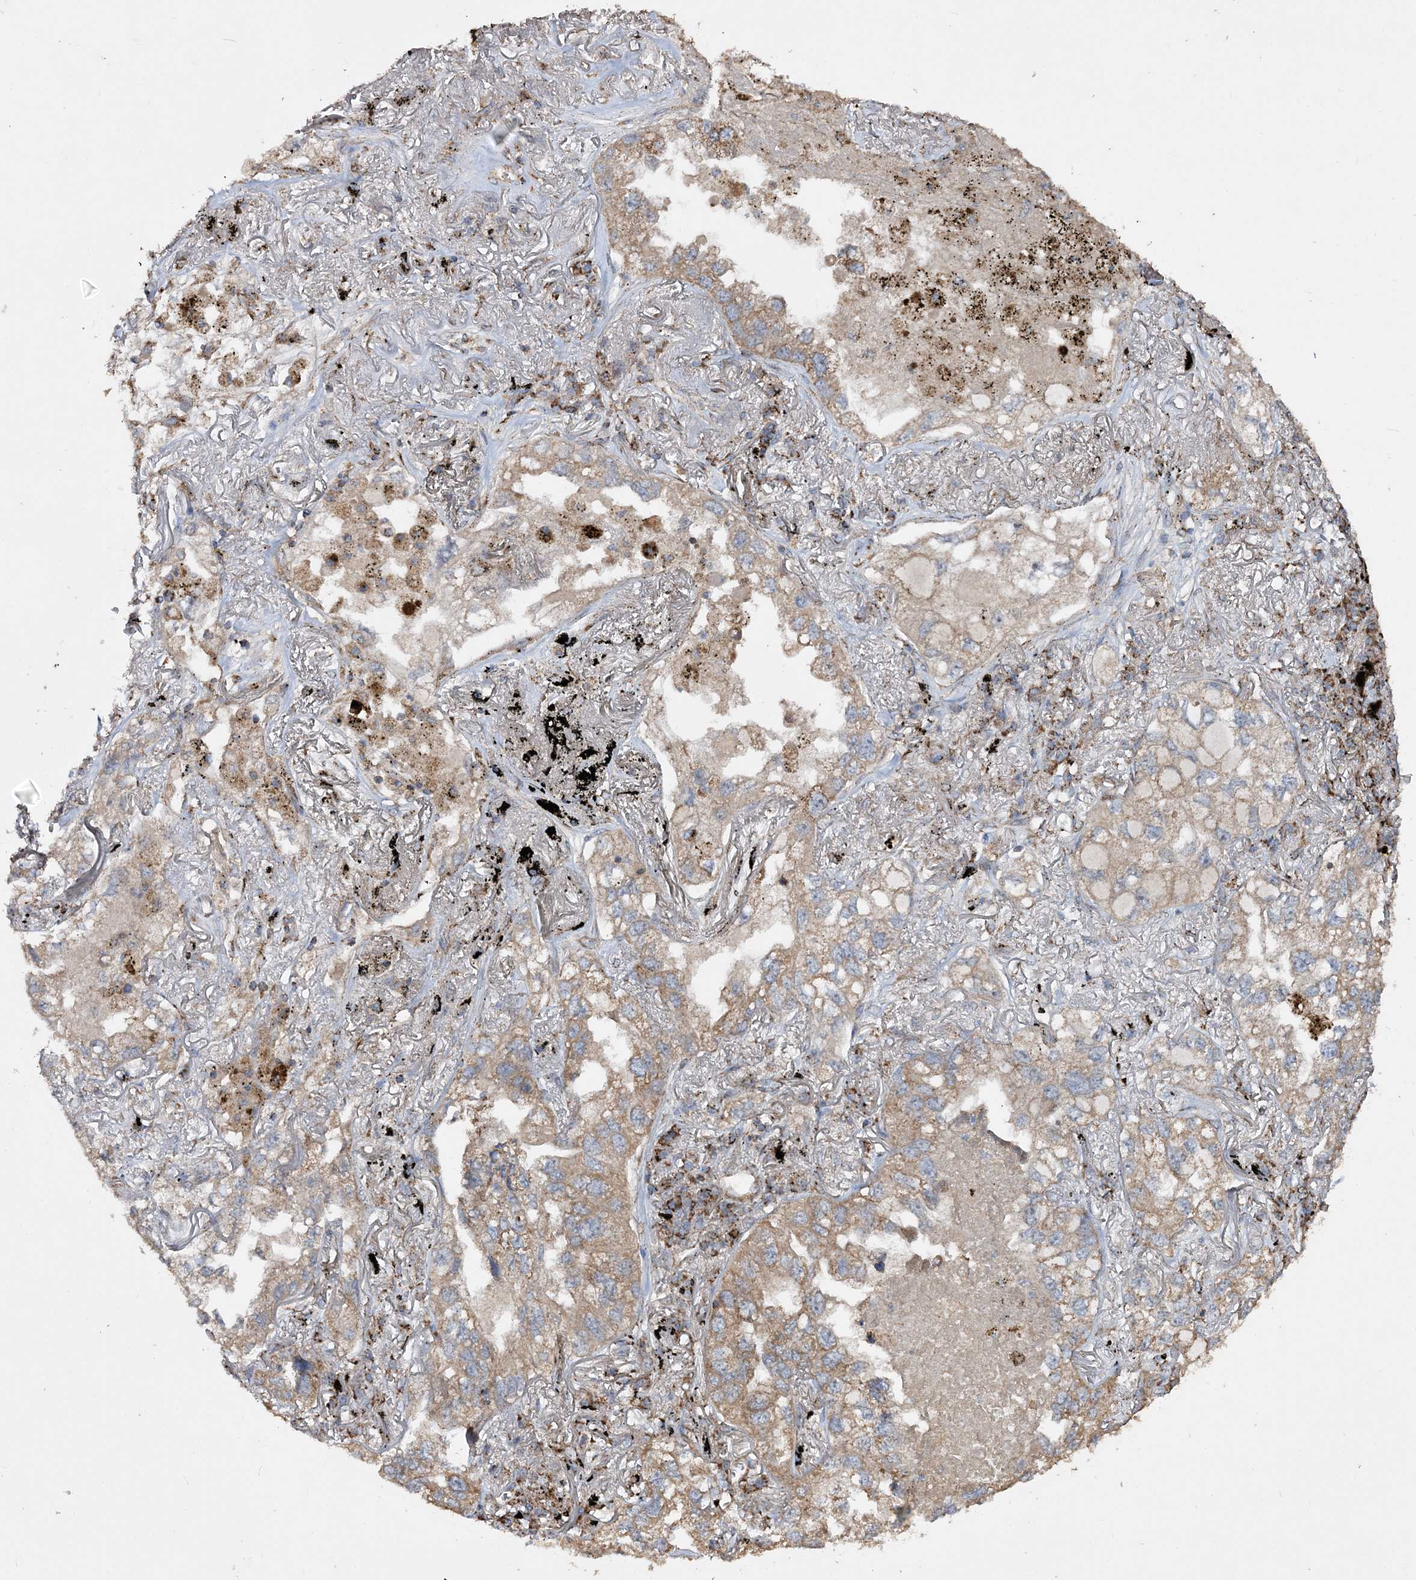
{"staining": {"intensity": "moderate", "quantity": ">75%", "location": "cytoplasmic/membranous"}, "tissue": "lung cancer", "cell_type": "Tumor cells", "image_type": "cancer", "snomed": [{"axis": "morphology", "description": "Adenocarcinoma, NOS"}, {"axis": "topography", "description": "Lung"}], "caption": "The photomicrograph demonstrates immunohistochemical staining of lung cancer. There is moderate cytoplasmic/membranous expression is appreciated in about >75% of tumor cells. The staining is performed using DAB (3,3'-diaminobenzidine) brown chromogen to label protein expression. The nuclei are counter-stained blue using hematoxylin.", "gene": "POC5", "patient": {"sex": "male", "age": 65}}